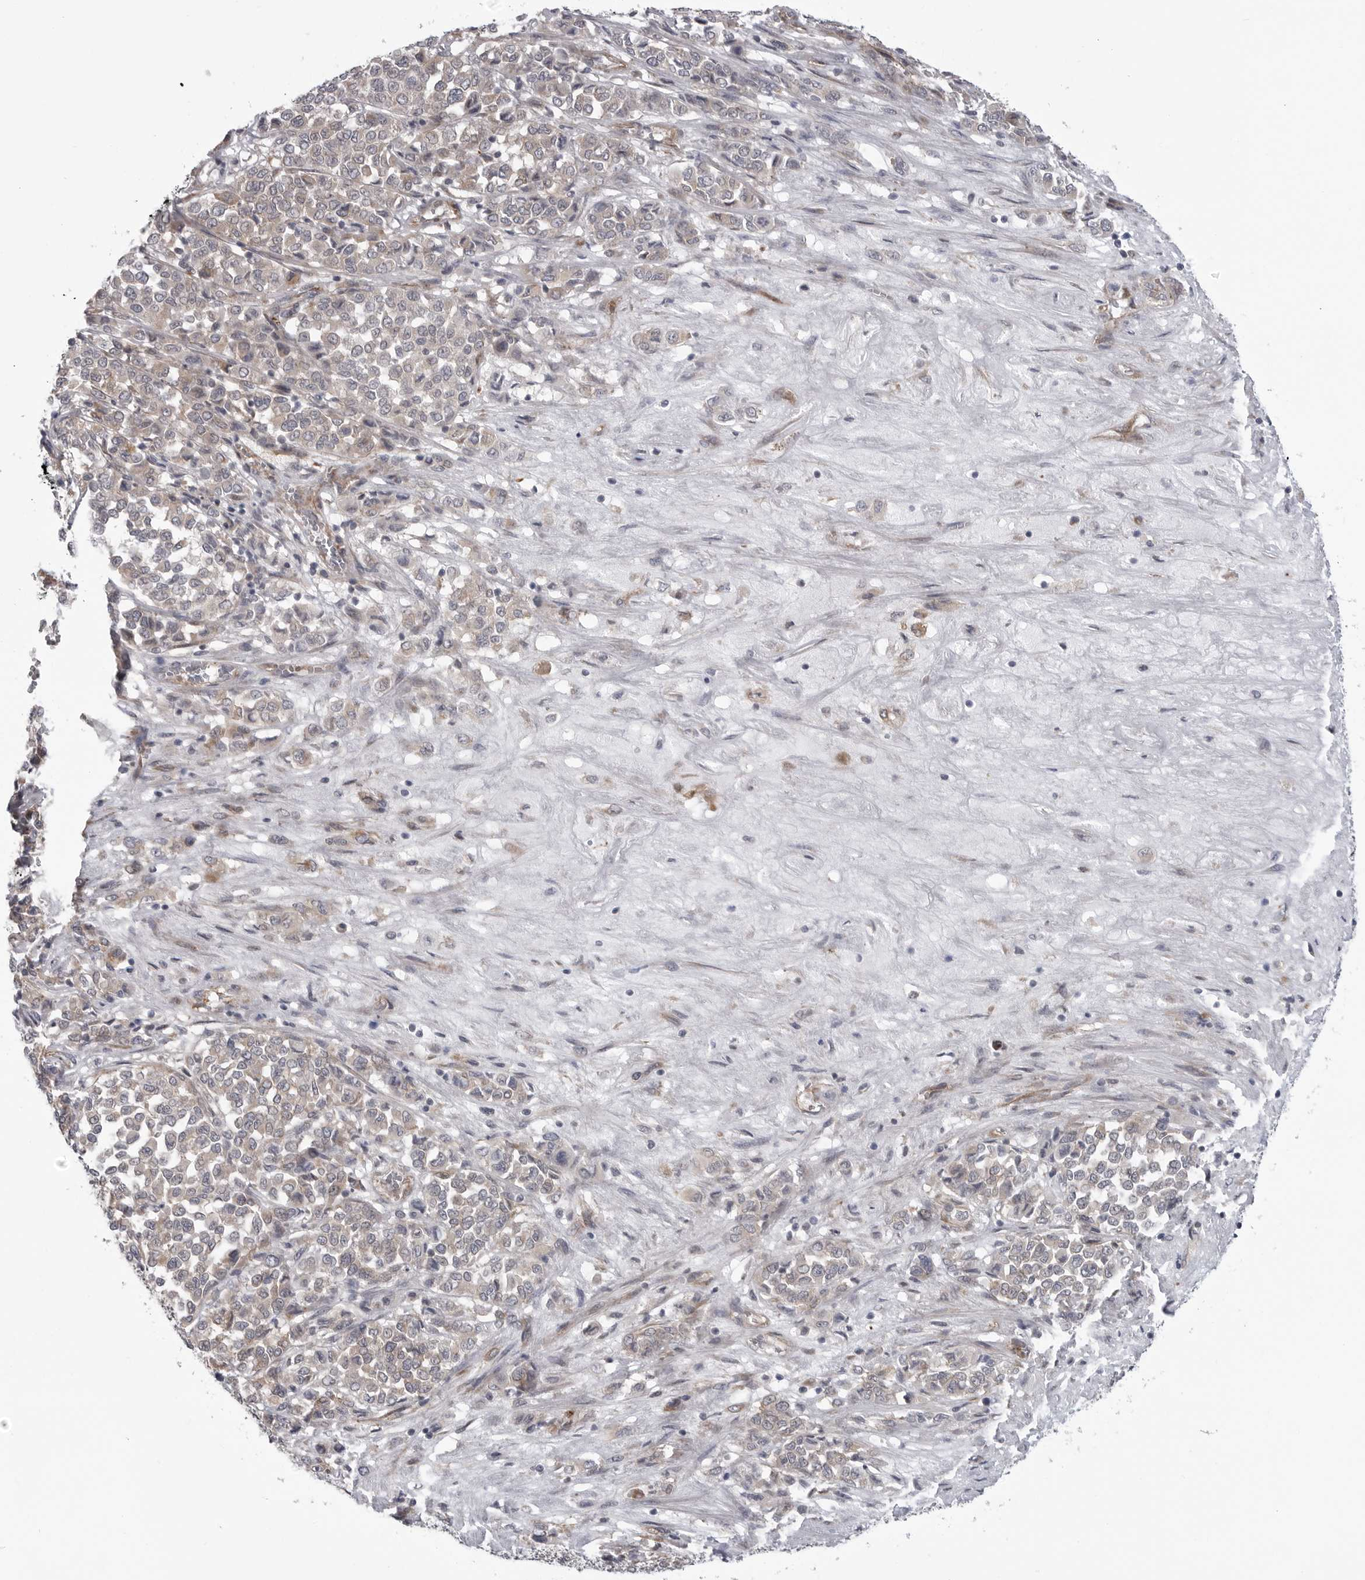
{"staining": {"intensity": "negative", "quantity": "none", "location": "none"}, "tissue": "melanoma", "cell_type": "Tumor cells", "image_type": "cancer", "snomed": [{"axis": "morphology", "description": "Malignant melanoma, Metastatic site"}, {"axis": "topography", "description": "Pancreas"}], "caption": "There is no significant positivity in tumor cells of malignant melanoma (metastatic site). (DAB immunohistochemistry with hematoxylin counter stain).", "gene": "SCP2", "patient": {"sex": "female", "age": 30}}